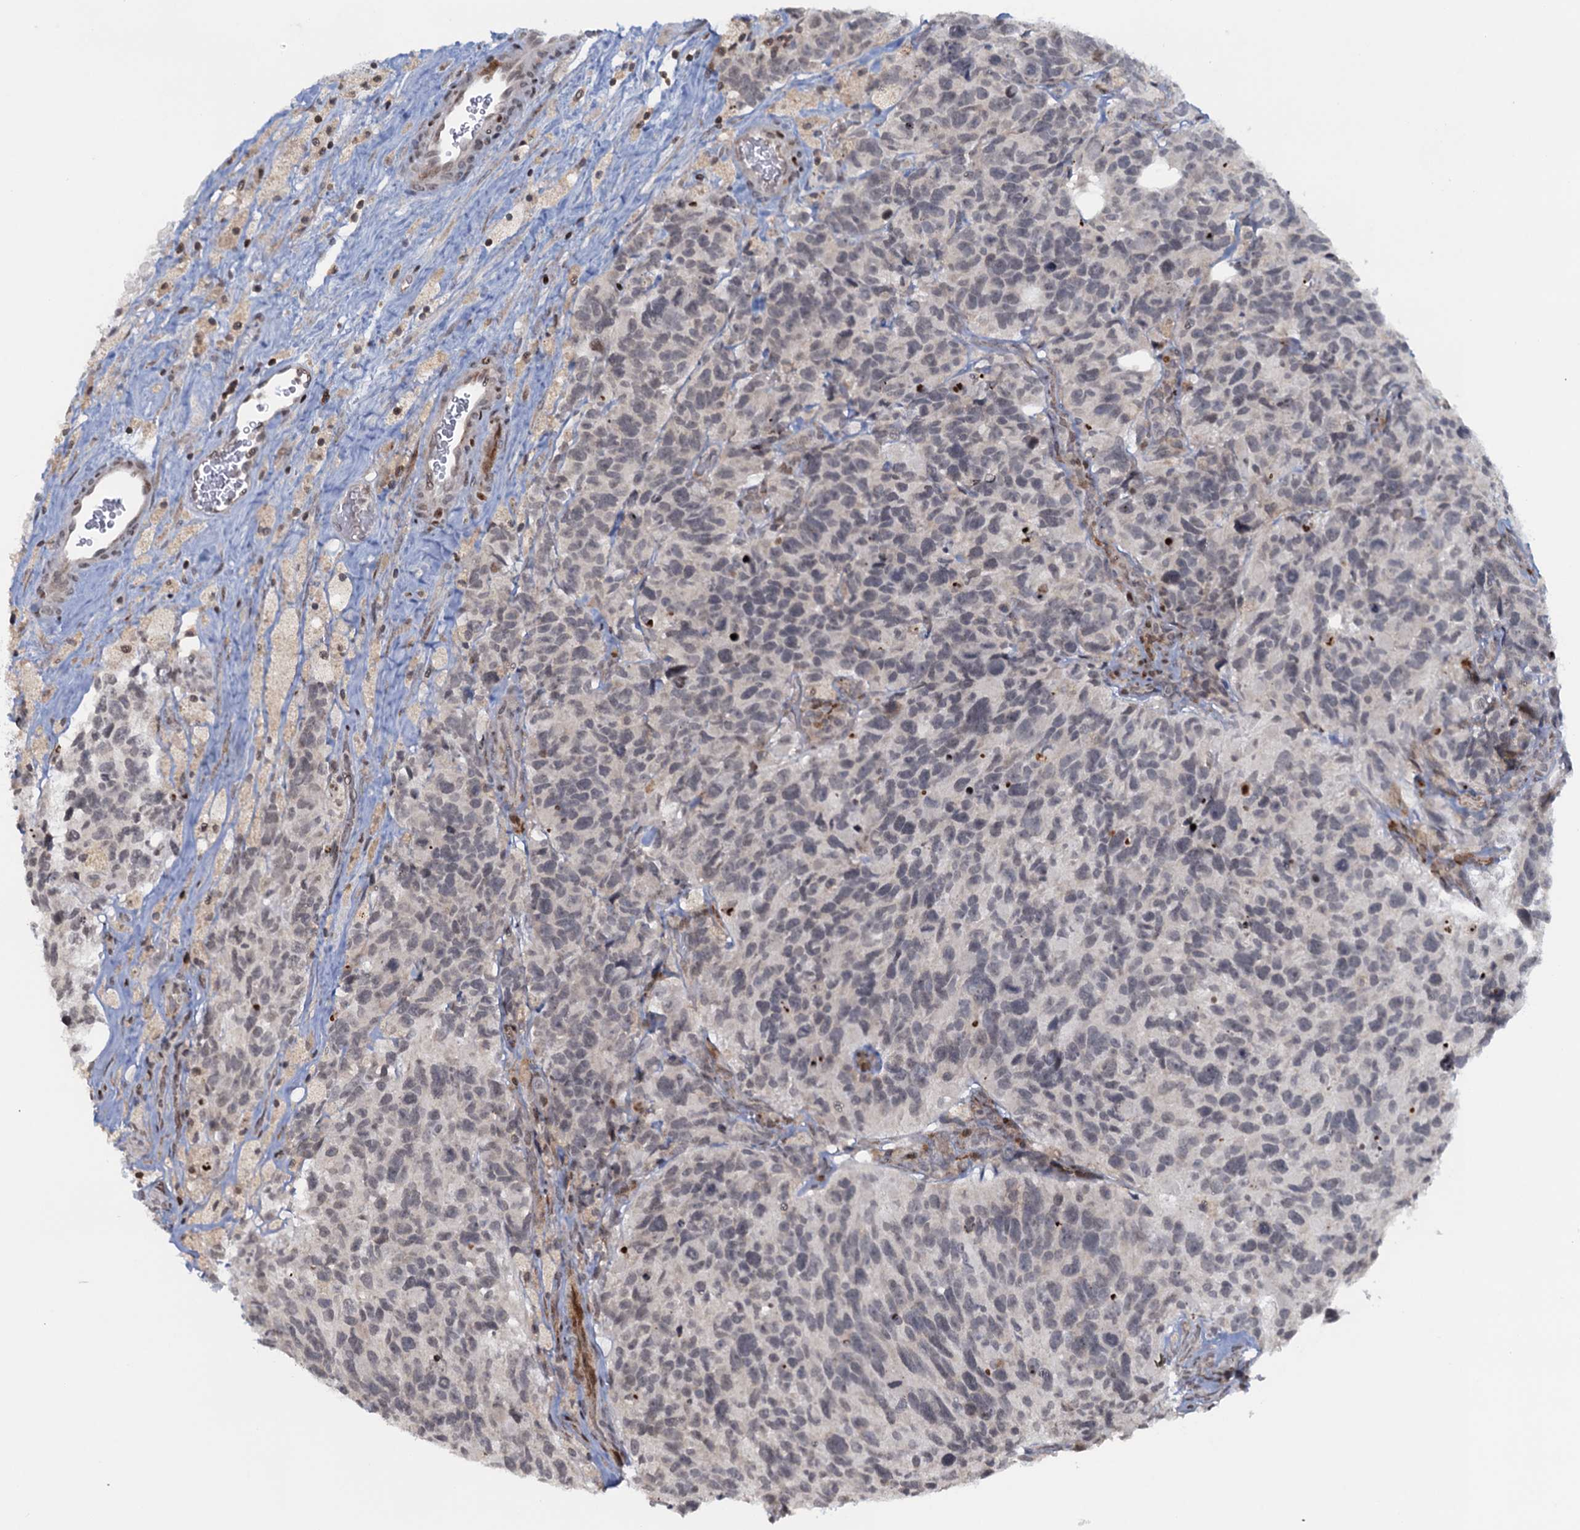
{"staining": {"intensity": "negative", "quantity": "none", "location": "none"}, "tissue": "glioma", "cell_type": "Tumor cells", "image_type": "cancer", "snomed": [{"axis": "morphology", "description": "Glioma, malignant, High grade"}, {"axis": "topography", "description": "Brain"}], "caption": "Immunohistochemistry of human glioma demonstrates no staining in tumor cells. Brightfield microscopy of immunohistochemistry stained with DAB (brown) and hematoxylin (blue), captured at high magnification.", "gene": "FYB1", "patient": {"sex": "male", "age": 76}}